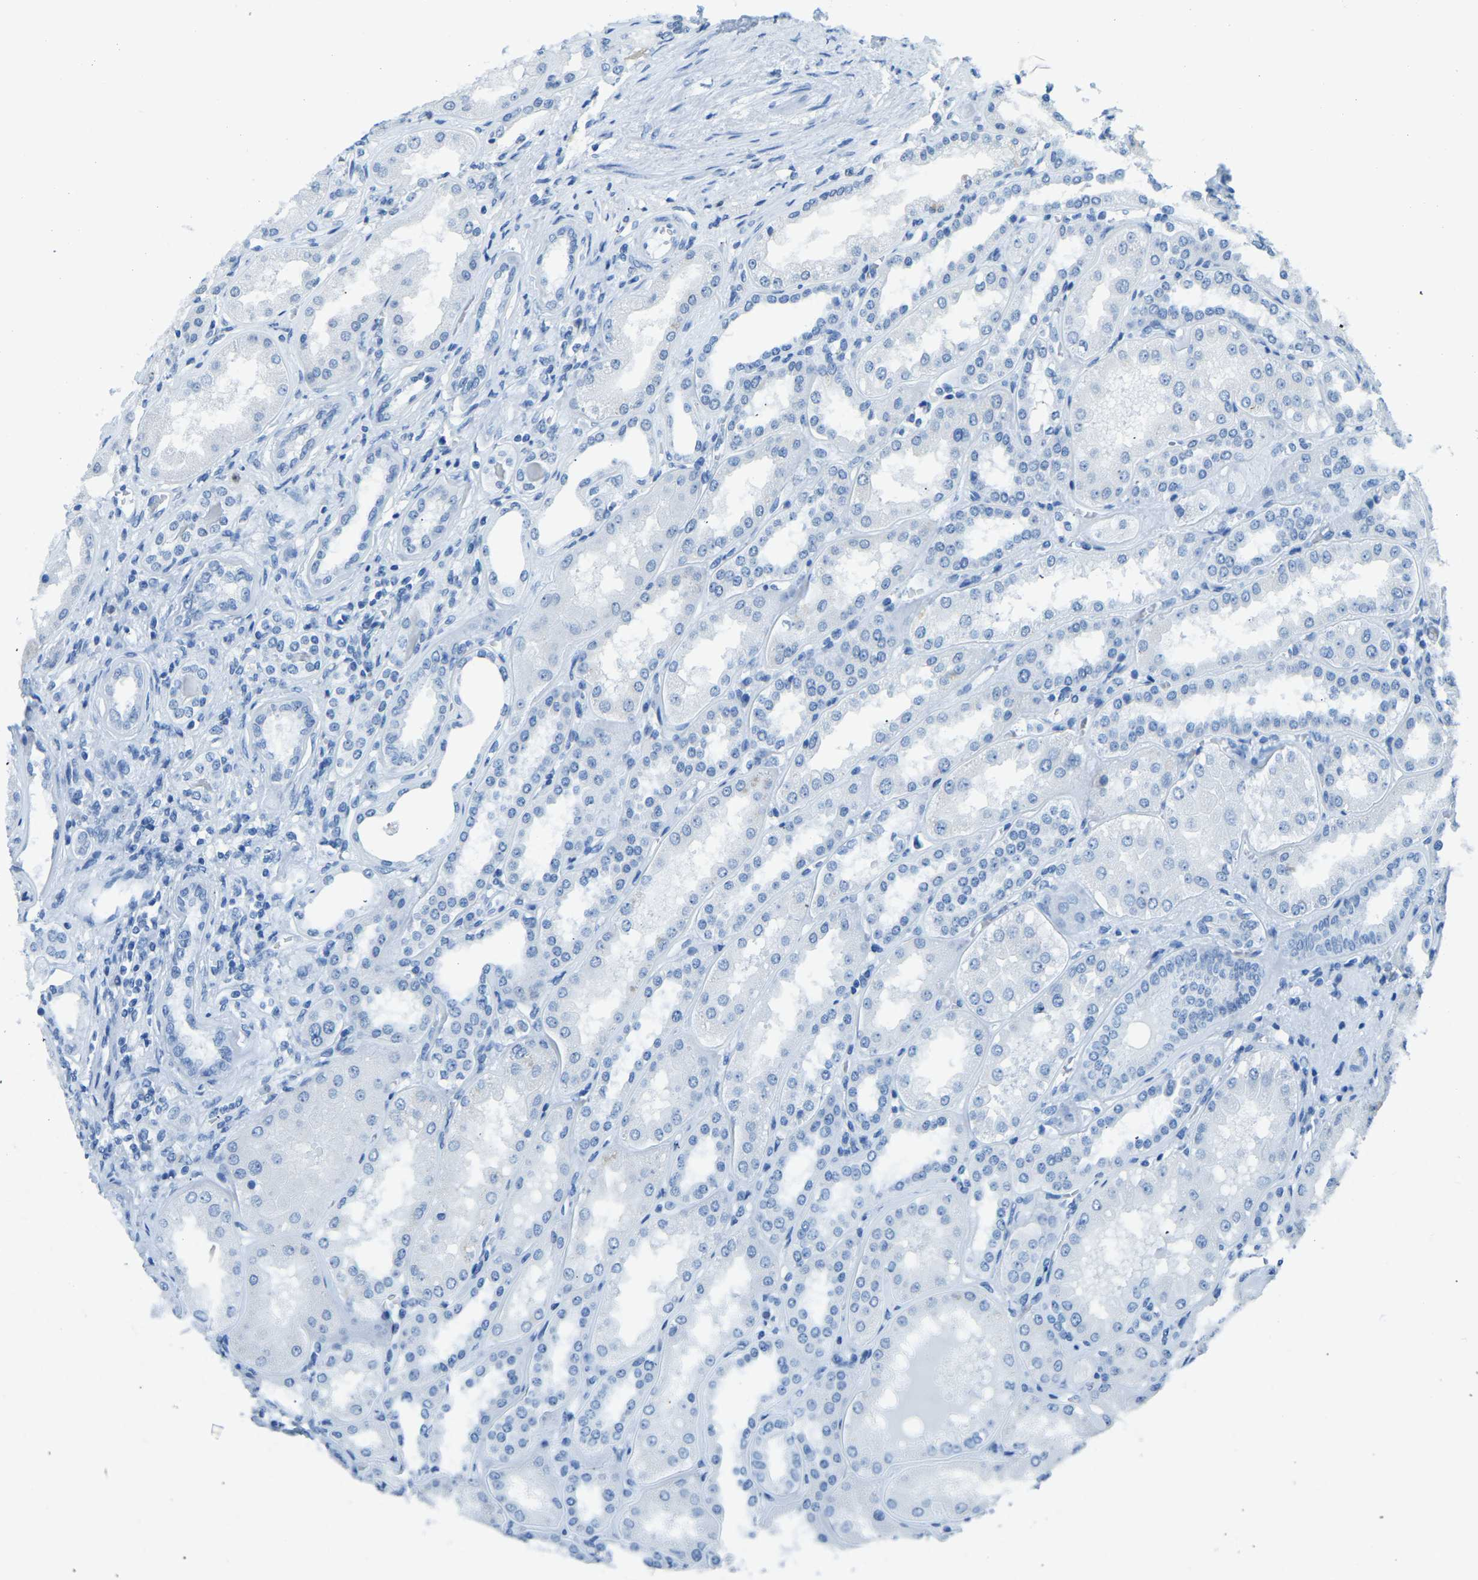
{"staining": {"intensity": "negative", "quantity": "none", "location": "none"}, "tissue": "kidney", "cell_type": "Cells in glomeruli", "image_type": "normal", "snomed": [{"axis": "morphology", "description": "Normal tissue, NOS"}, {"axis": "topography", "description": "Kidney"}], "caption": "Benign kidney was stained to show a protein in brown. There is no significant positivity in cells in glomeruli.", "gene": "NANS", "patient": {"sex": "female", "age": 56}}